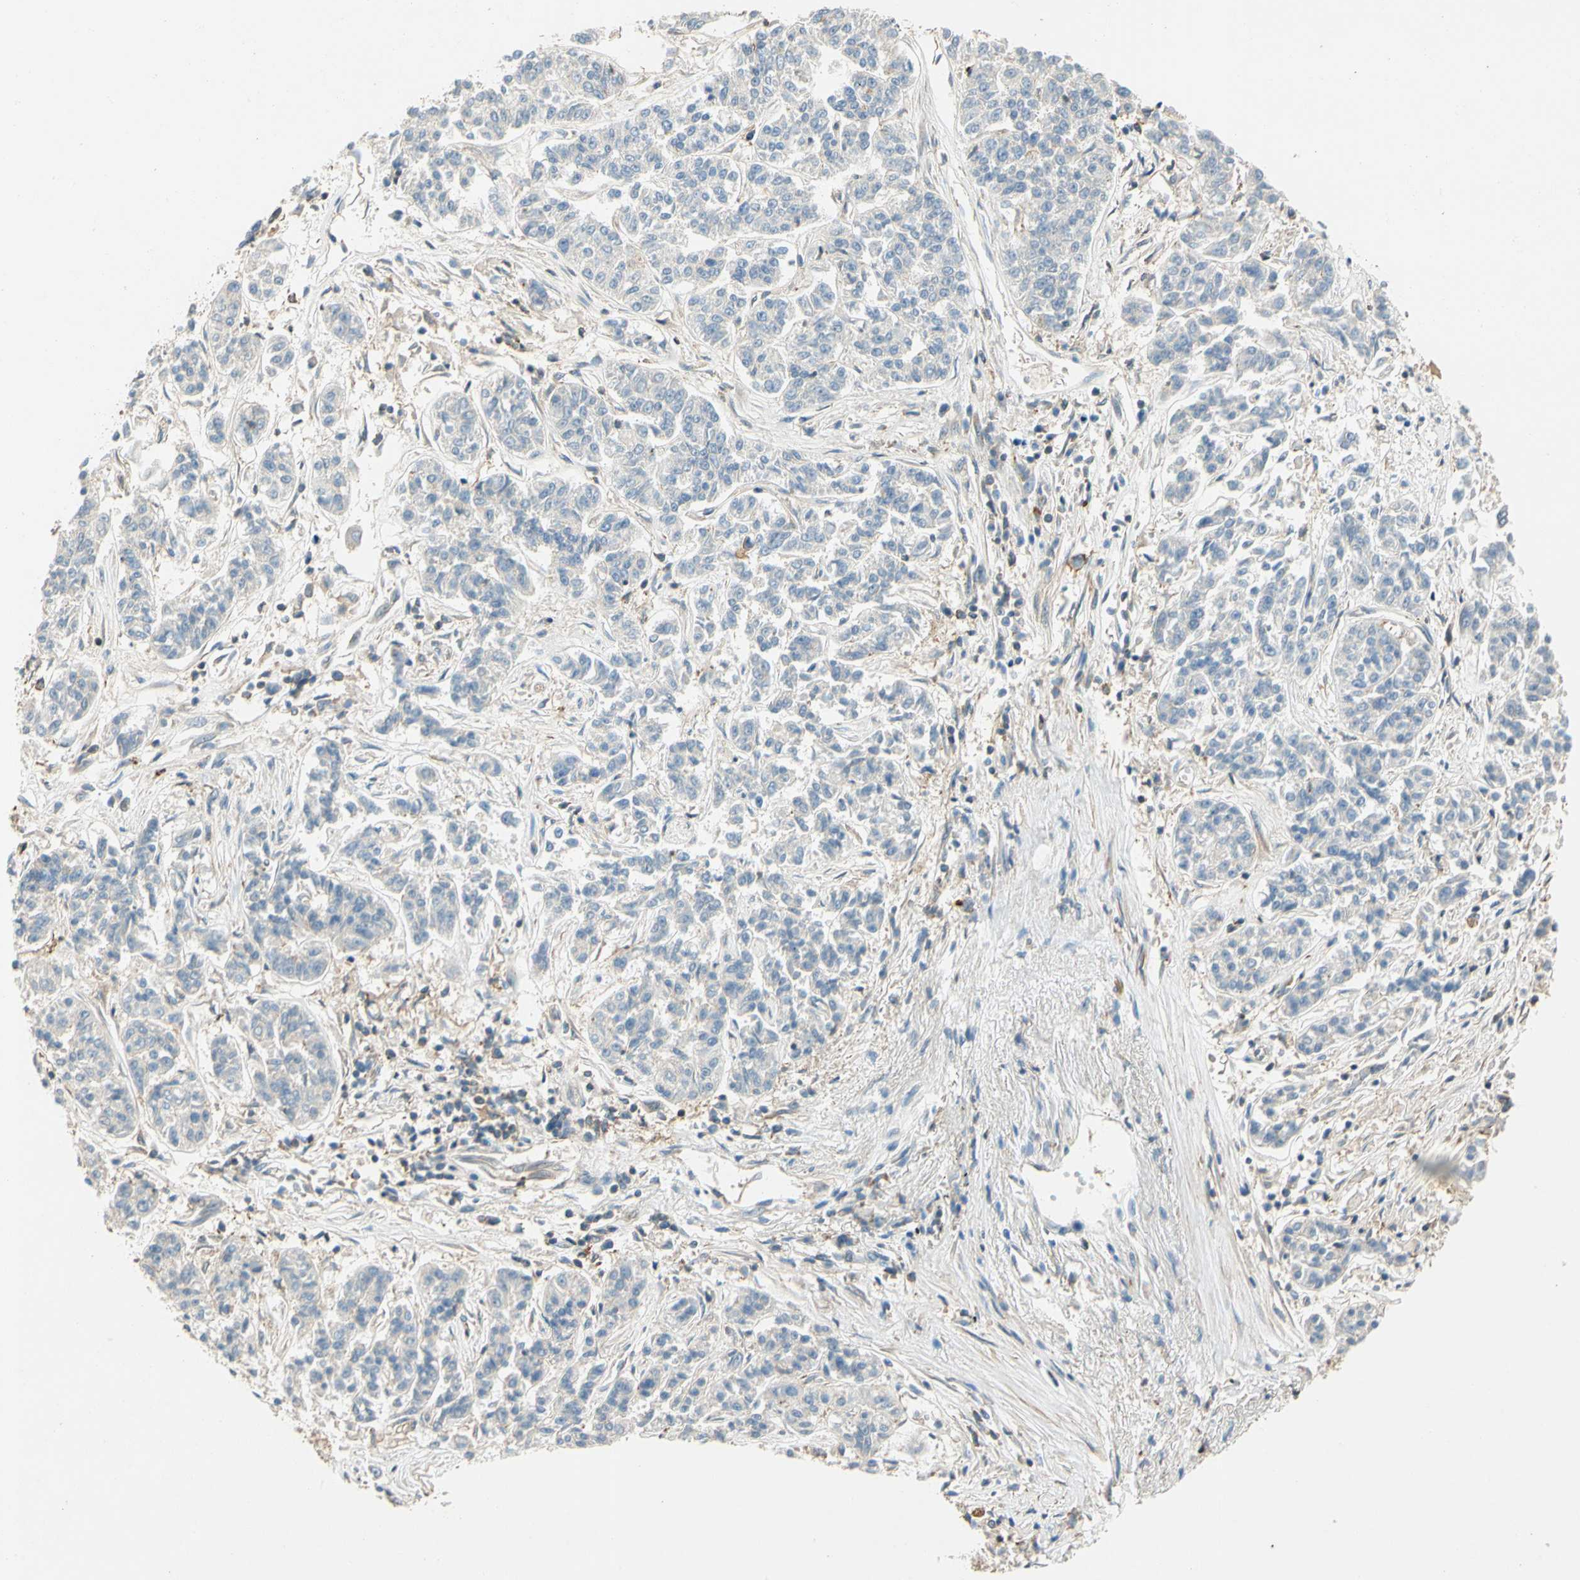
{"staining": {"intensity": "weak", "quantity": "<25%", "location": "cytoplasmic/membranous"}, "tissue": "lung cancer", "cell_type": "Tumor cells", "image_type": "cancer", "snomed": [{"axis": "morphology", "description": "Adenocarcinoma, NOS"}, {"axis": "topography", "description": "Lung"}], "caption": "DAB immunohistochemical staining of lung cancer (adenocarcinoma) exhibits no significant expression in tumor cells.", "gene": "WIPI1", "patient": {"sex": "male", "age": 84}}